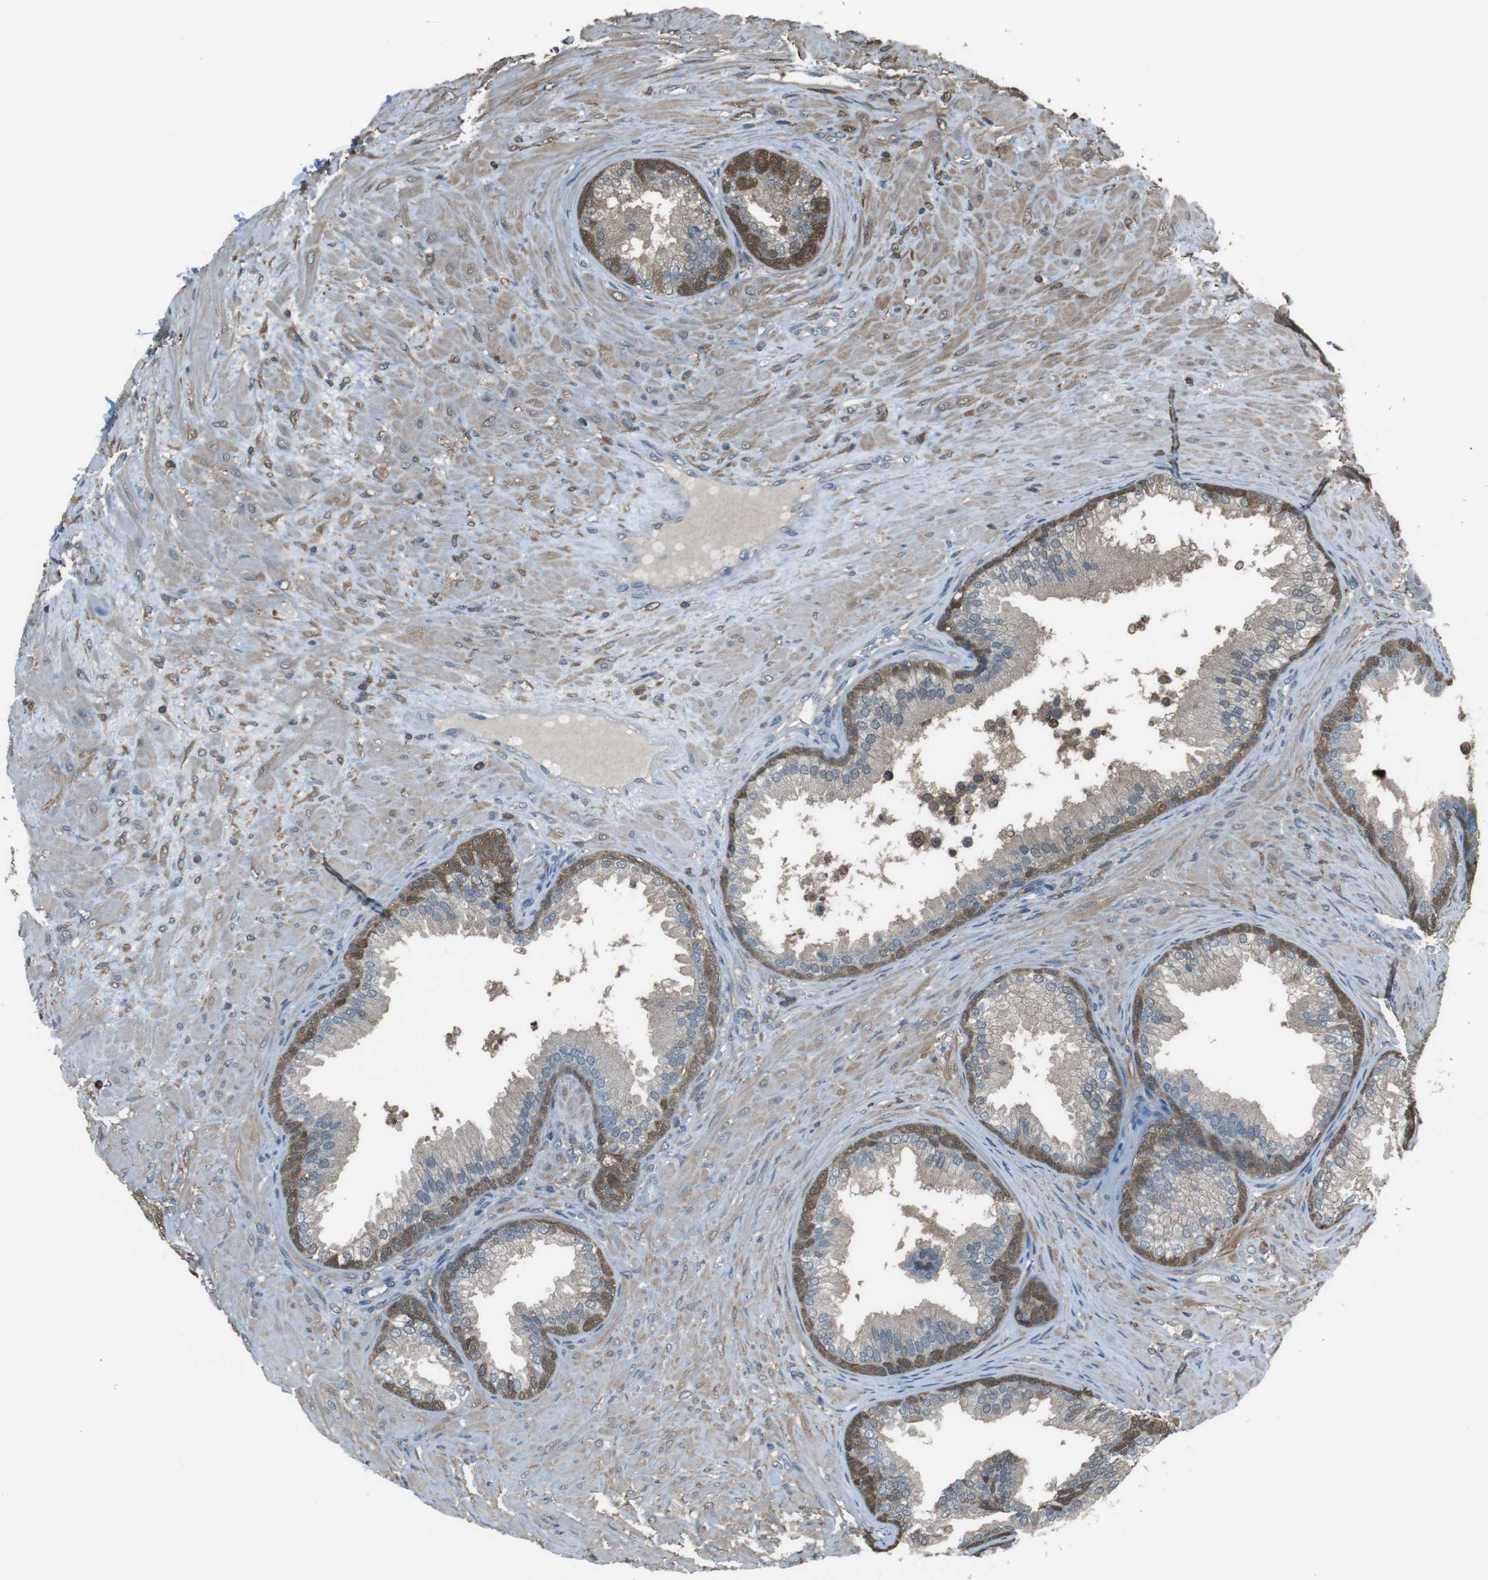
{"staining": {"intensity": "moderate", "quantity": "25%-75%", "location": "cytoplasmic/membranous,nuclear"}, "tissue": "prostate", "cell_type": "Glandular cells", "image_type": "normal", "snomed": [{"axis": "morphology", "description": "Normal tissue, NOS"}, {"axis": "topography", "description": "Prostate"}], "caption": "Glandular cells show medium levels of moderate cytoplasmic/membranous,nuclear expression in about 25%-75% of cells in normal prostate.", "gene": "TWSG1", "patient": {"sex": "male", "age": 76}}